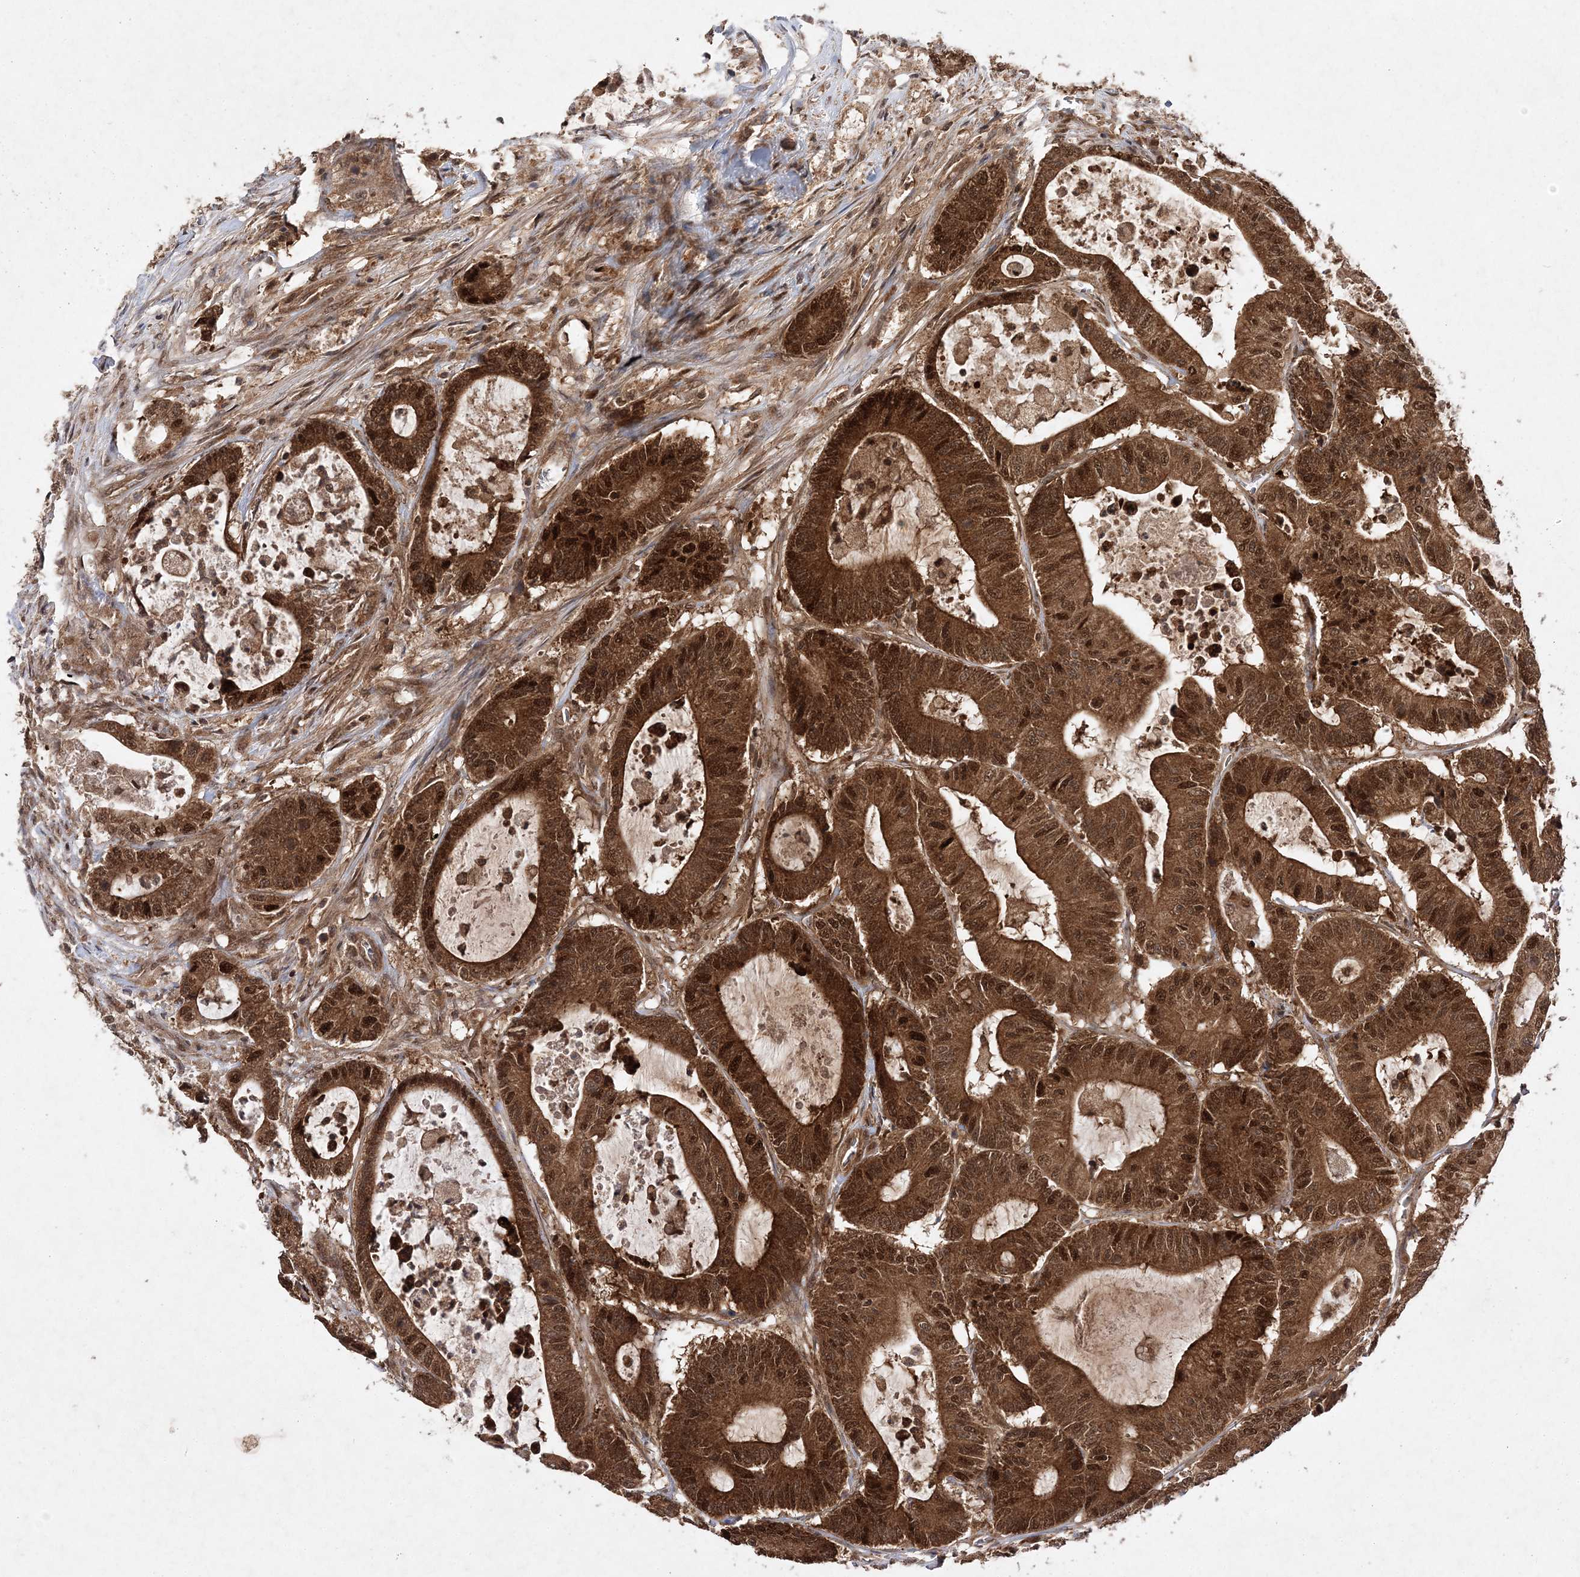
{"staining": {"intensity": "strong", "quantity": ">75%", "location": "cytoplasmic/membranous,nuclear"}, "tissue": "colorectal cancer", "cell_type": "Tumor cells", "image_type": "cancer", "snomed": [{"axis": "morphology", "description": "Adenocarcinoma, NOS"}, {"axis": "topography", "description": "Colon"}], "caption": "Strong cytoplasmic/membranous and nuclear staining is seen in approximately >75% of tumor cells in colorectal cancer.", "gene": "NIF3L1", "patient": {"sex": "female", "age": 84}}